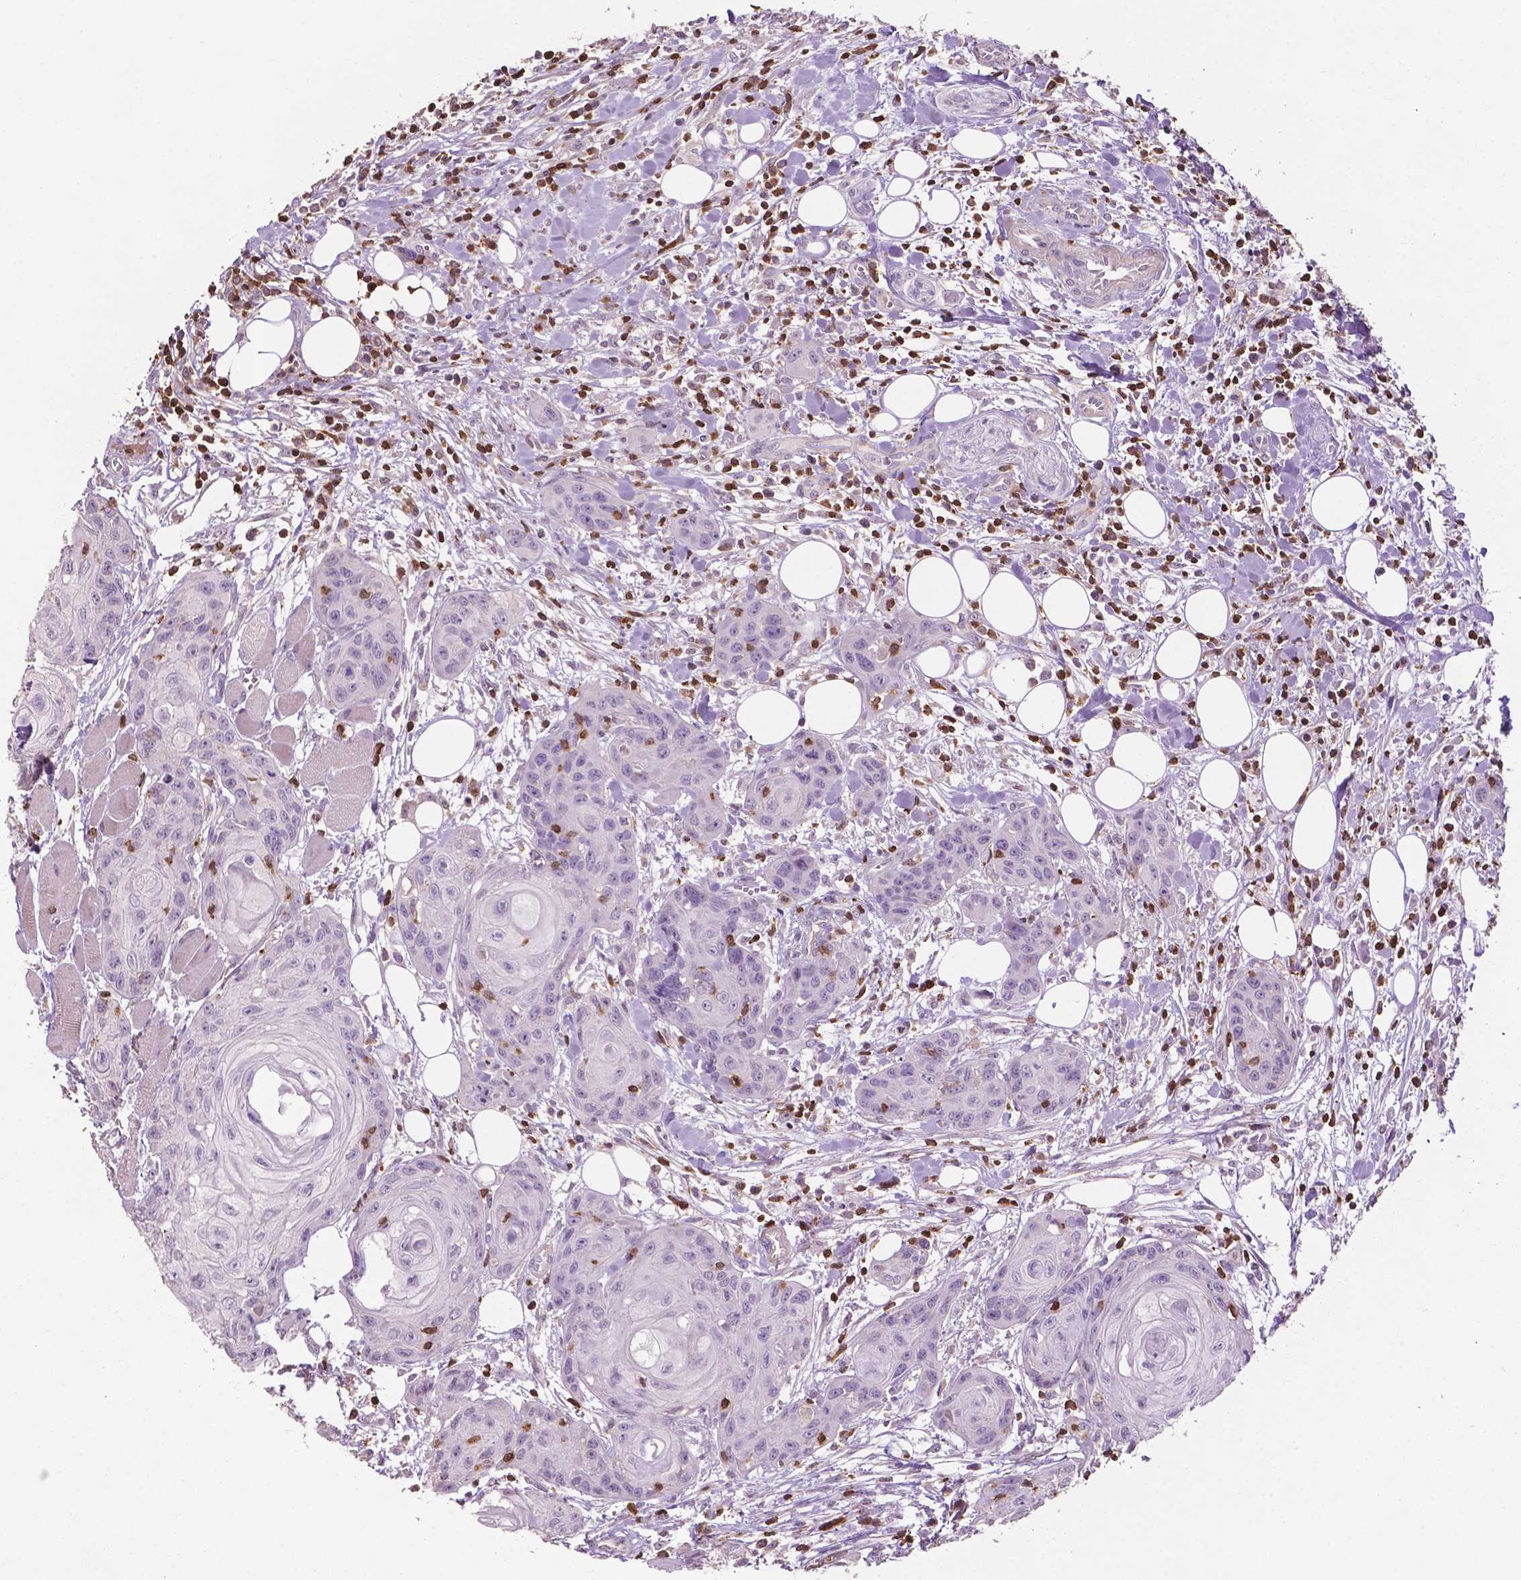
{"staining": {"intensity": "negative", "quantity": "none", "location": "none"}, "tissue": "head and neck cancer", "cell_type": "Tumor cells", "image_type": "cancer", "snomed": [{"axis": "morphology", "description": "Squamous cell carcinoma, NOS"}, {"axis": "topography", "description": "Oral tissue"}, {"axis": "topography", "description": "Head-Neck"}], "caption": "This is an IHC image of human squamous cell carcinoma (head and neck). There is no expression in tumor cells.", "gene": "TBC1D10C", "patient": {"sex": "male", "age": 58}}